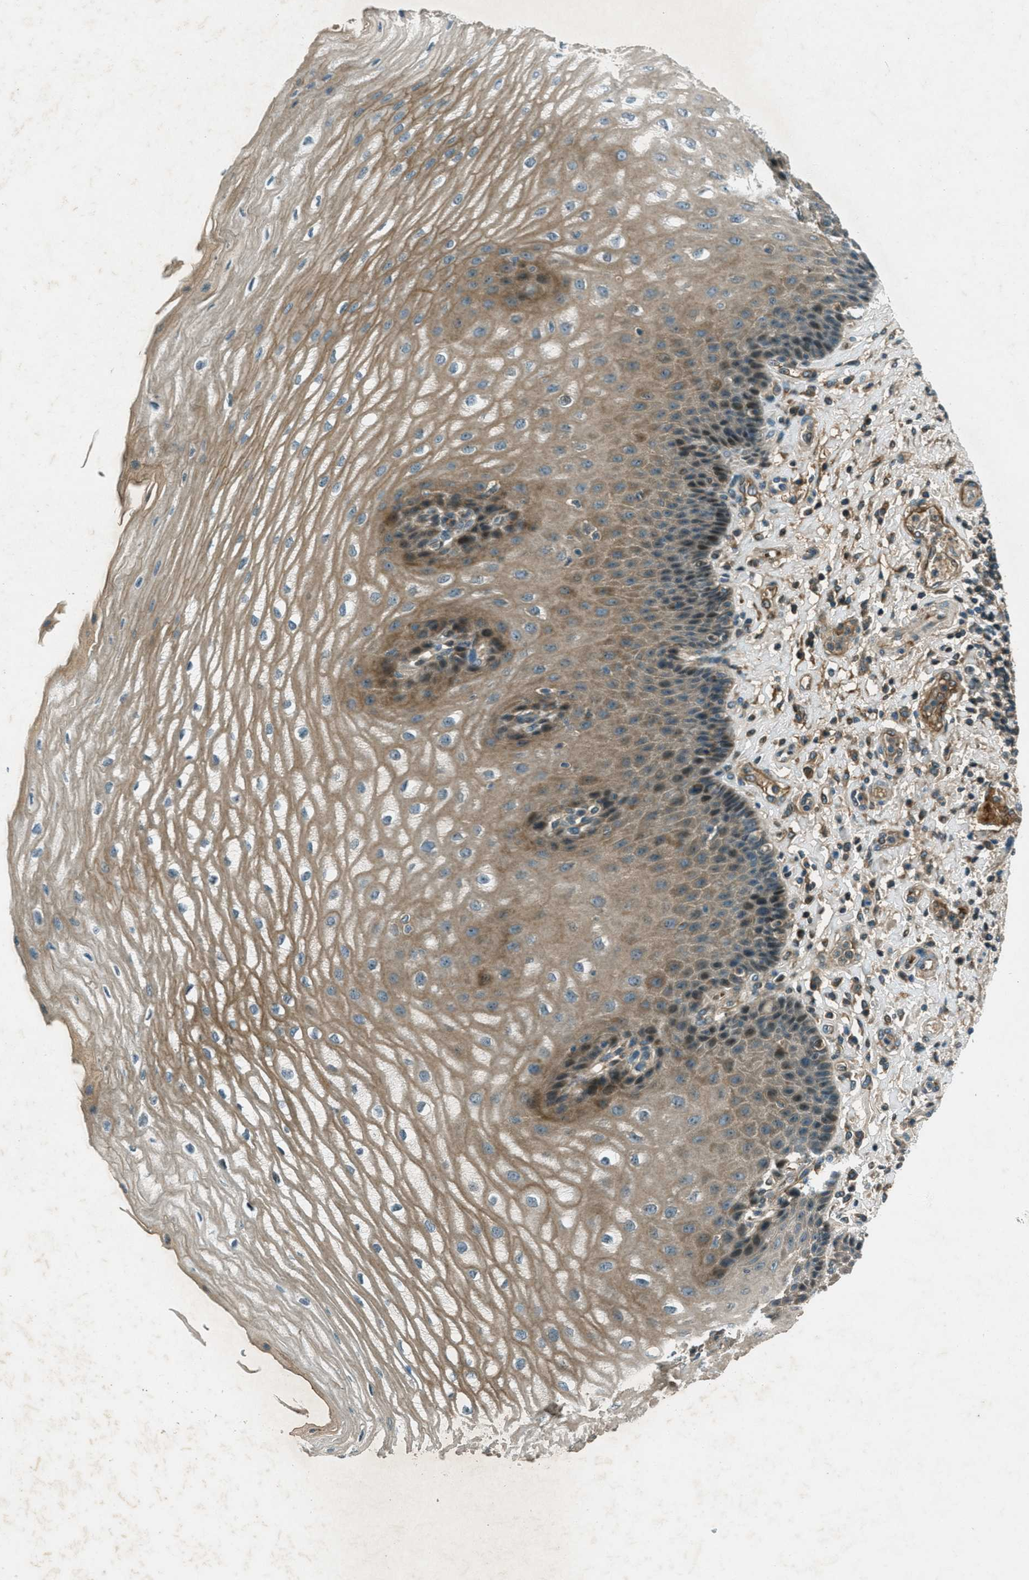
{"staining": {"intensity": "moderate", "quantity": ">75%", "location": "cytoplasmic/membranous"}, "tissue": "esophagus", "cell_type": "Squamous epithelial cells", "image_type": "normal", "snomed": [{"axis": "morphology", "description": "Normal tissue, NOS"}, {"axis": "topography", "description": "Esophagus"}], "caption": "Esophagus stained with DAB (3,3'-diaminobenzidine) IHC reveals medium levels of moderate cytoplasmic/membranous expression in approximately >75% of squamous epithelial cells. (DAB IHC with brightfield microscopy, high magnification).", "gene": "STK11", "patient": {"sex": "male", "age": 54}}